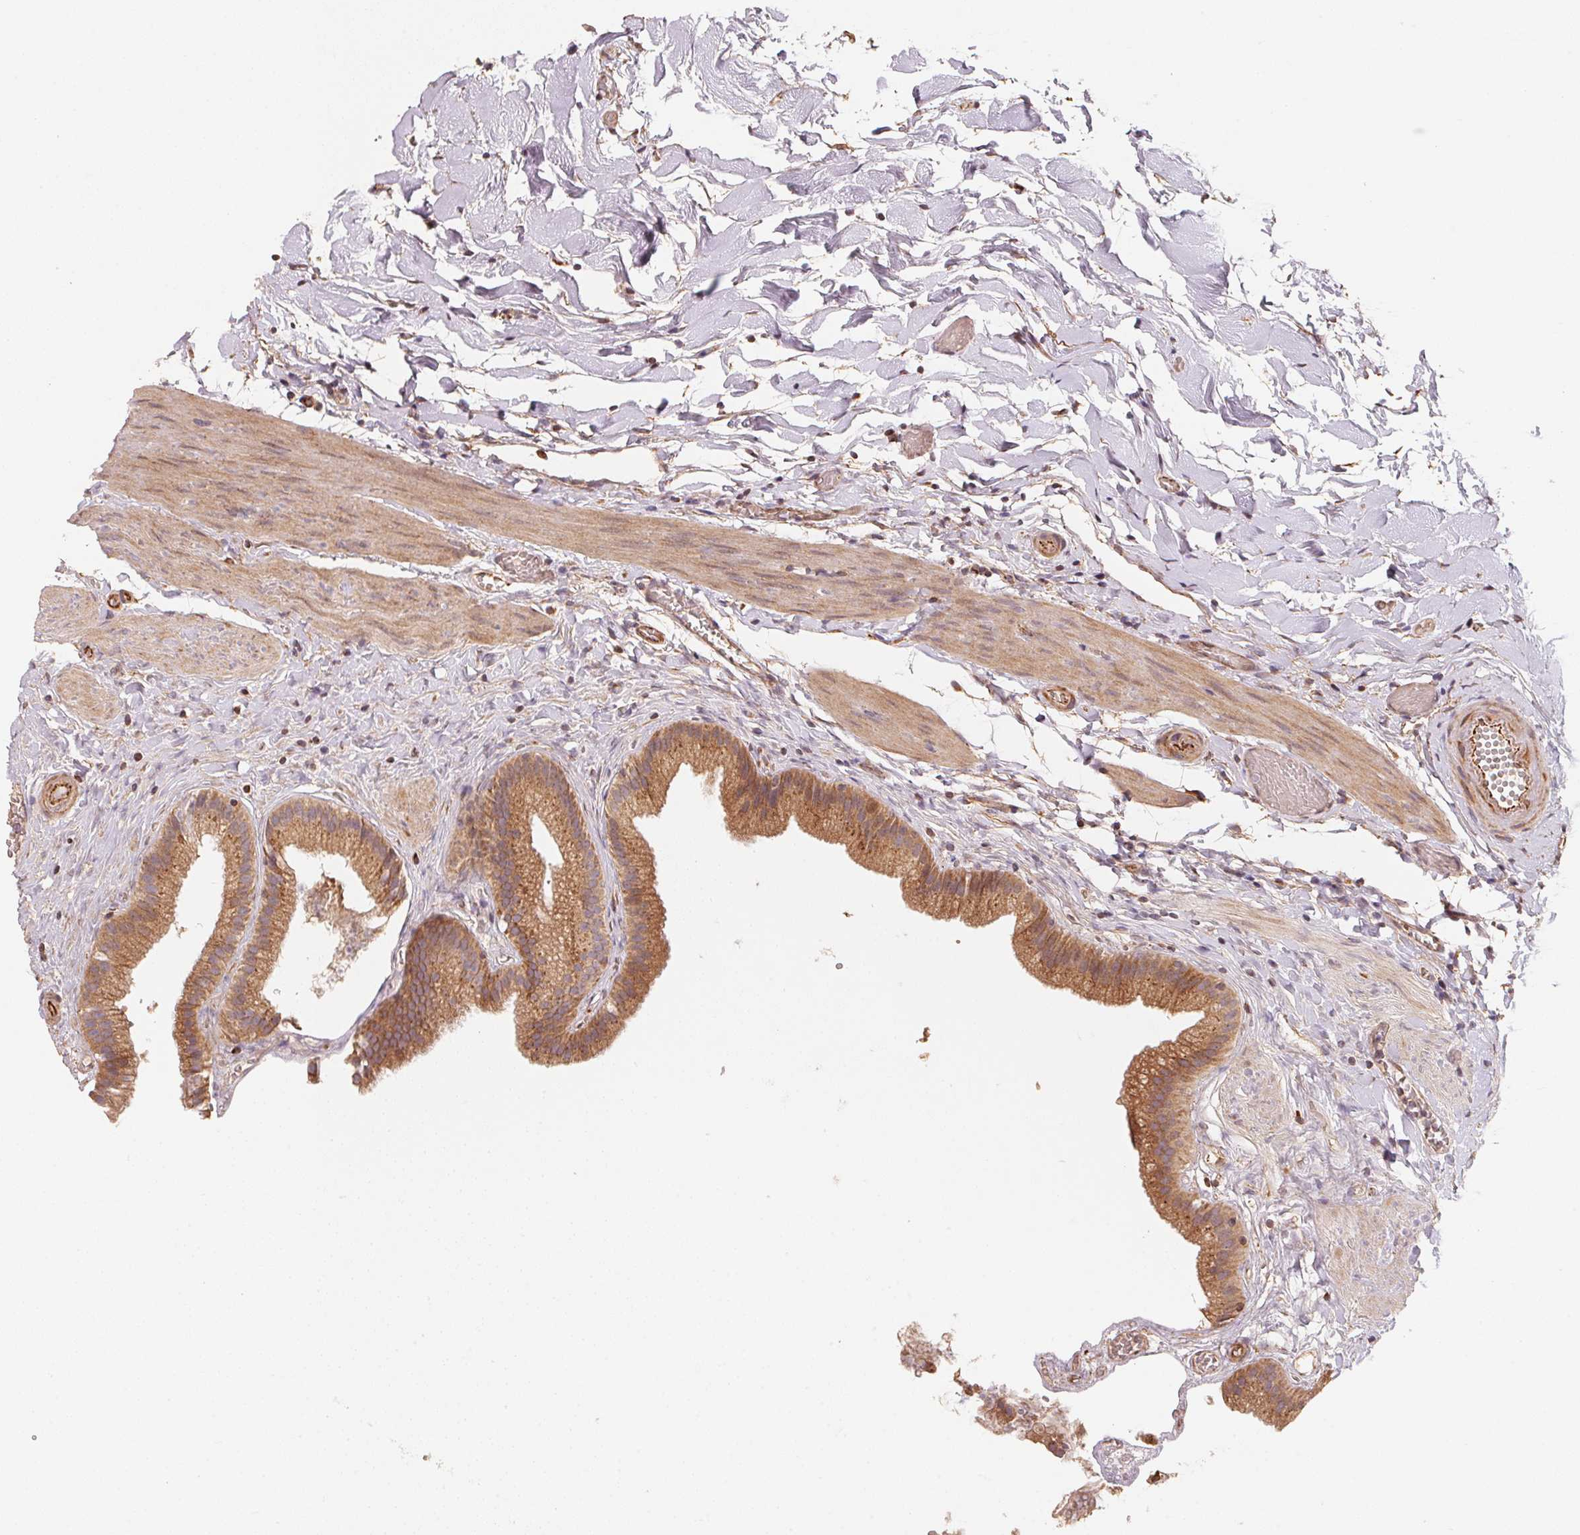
{"staining": {"intensity": "moderate", "quantity": ">75%", "location": "cytoplasmic/membranous"}, "tissue": "gallbladder", "cell_type": "Glandular cells", "image_type": "normal", "snomed": [{"axis": "morphology", "description": "Normal tissue, NOS"}, {"axis": "topography", "description": "Gallbladder"}], "caption": "Brown immunohistochemical staining in benign gallbladder displays moderate cytoplasmic/membranous expression in approximately >75% of glandular cells. (DAB = brown stain, brightfield microscopy at high magnification).", "gene": "TSPAN12", "patient": {"sex": "female", "age": 63}}